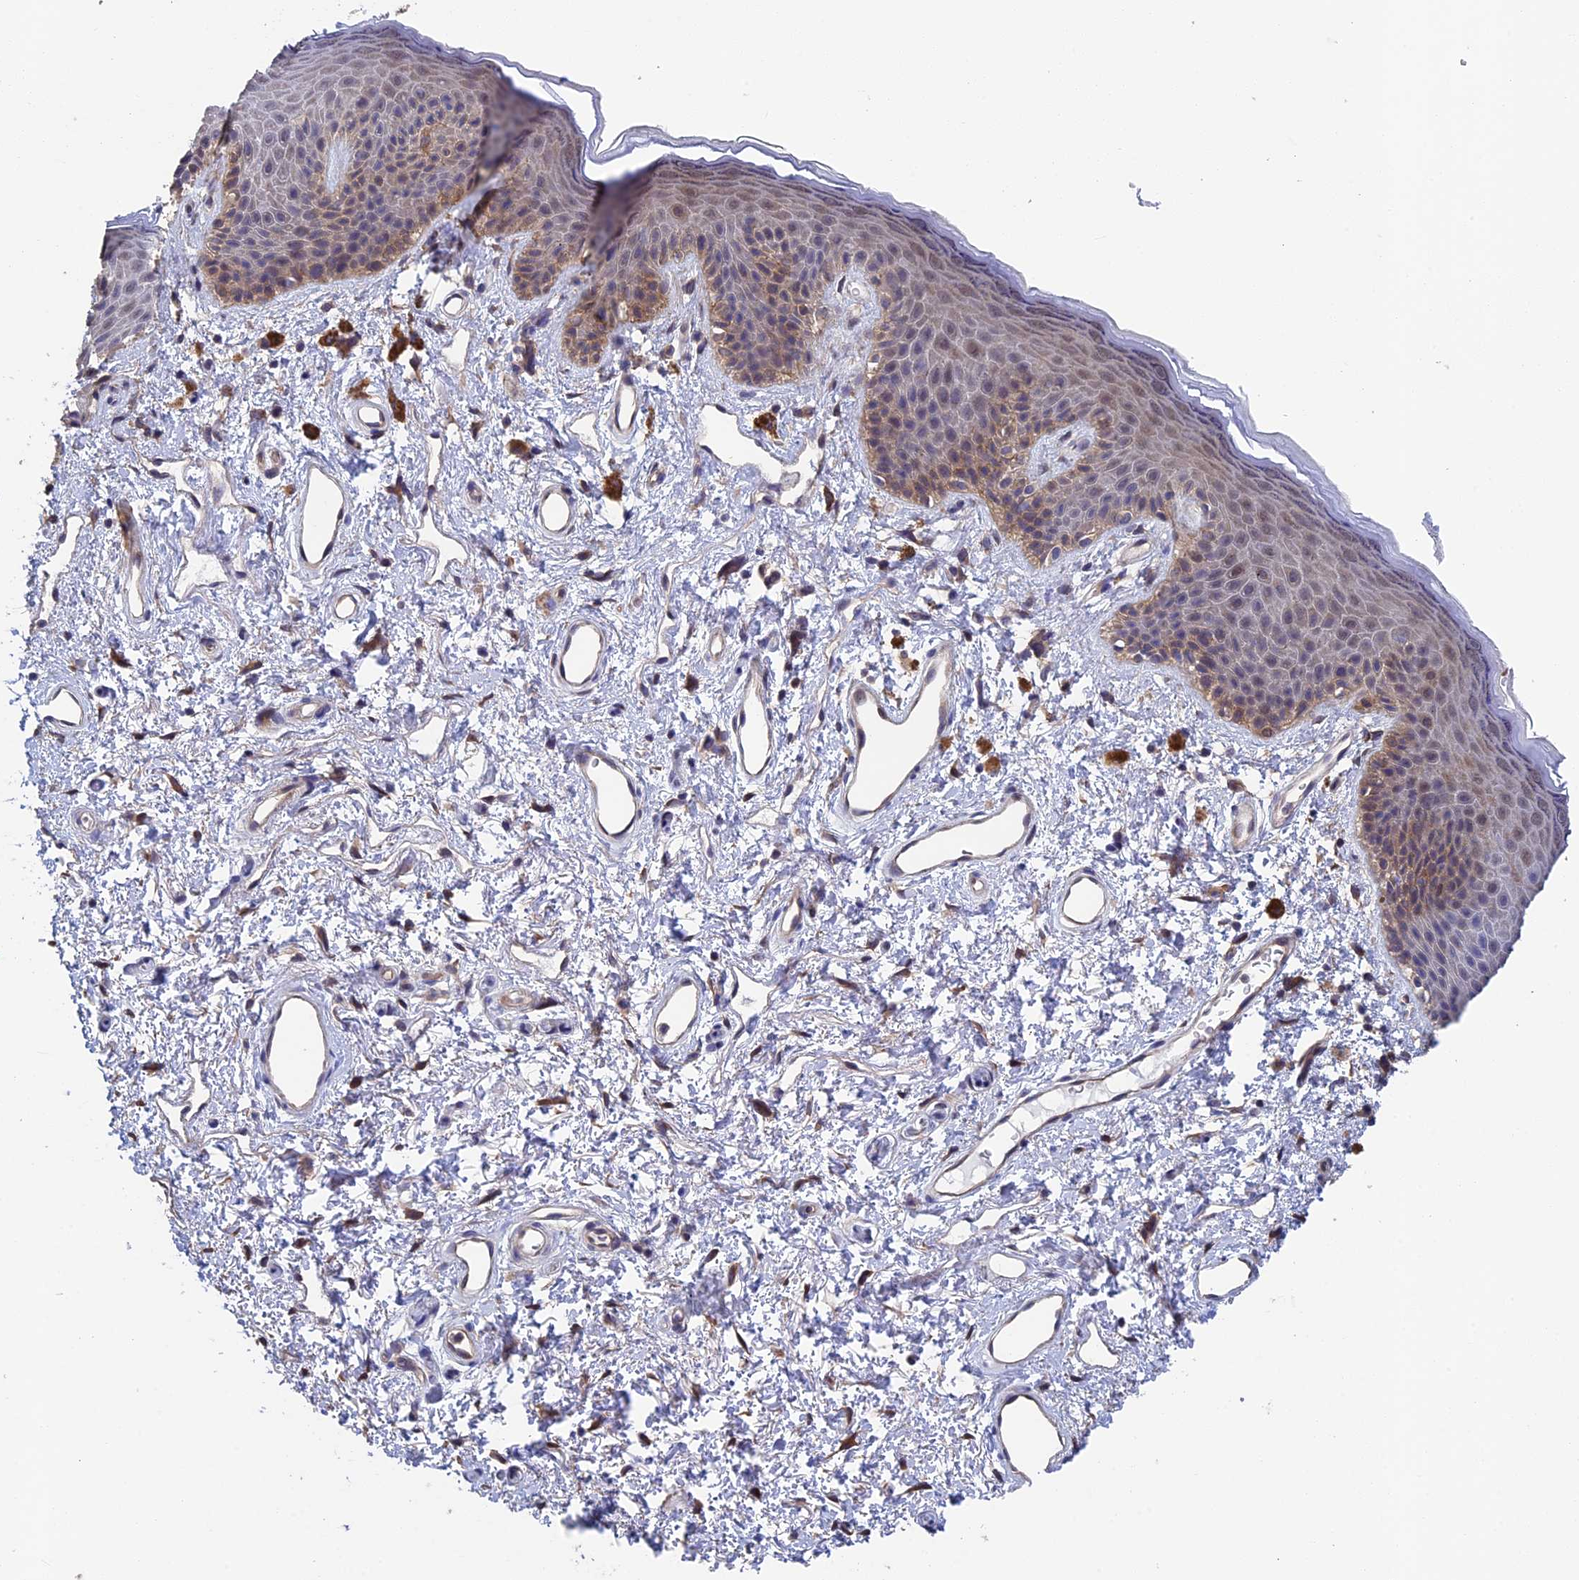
{"staining": {"intensity": "weak", "quantity": "25%-75%", "location": "cytoplasmic/membranous,nuclear"}, "tissue": "skin", "cell_type": "Epidermal cells", "image_type": "normal", "snomed": [{"axis": "morphology", "description": "Normal tissue, NOS"}, {"axis": "topography", "description": "Anal"}], "caption": "A micrograph of skin stained for a protein displays weak cytoplasmic/membranous,nuclear brown staining in epidermal cells. (brown staining indicates protein expression, while blue staining denotes nuclei).", "gene": "LCMT1", "patient": {"sex": "female", "age": 46}}